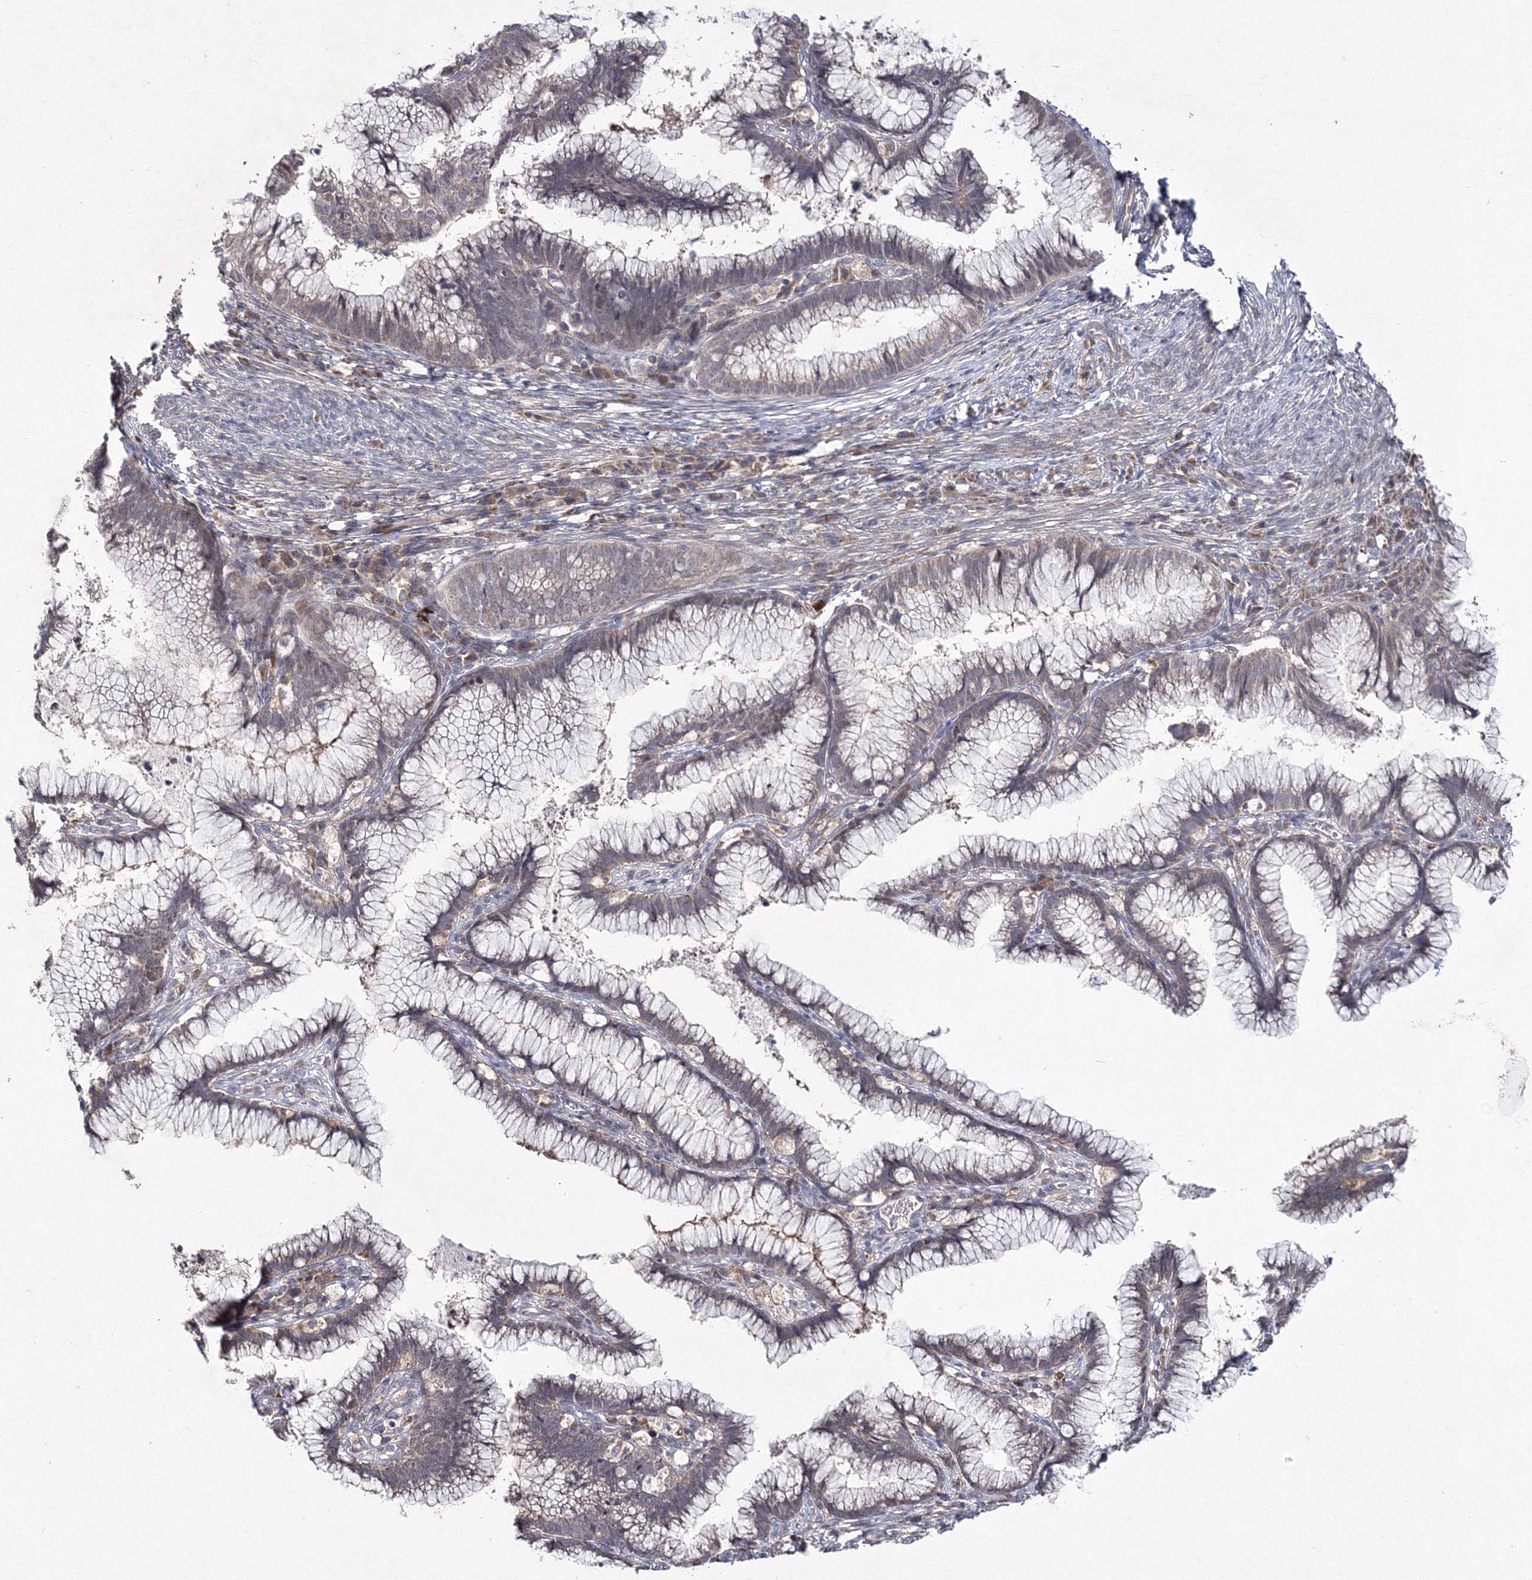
{"staining": {"intensity": "weak", "quantity": "<25%", "location": "cytoplasmic/membranous"}, "tissue": "cervical cancer", "cell_type": "Tumor cells", "image_type": "cancer", "snomed": [{"axis": "morphology", "description": "Adenocarcinoma, NOS"}, {"axis": "topography", "description": "Cervix"}], "caption": "Immunohistochemistry of human cervical cancer (adenocarcinoma) demonstrates no expression in tumor cells.", "gene": "PPP2R2B", "patient": {"sex": "female", "age": 36}}